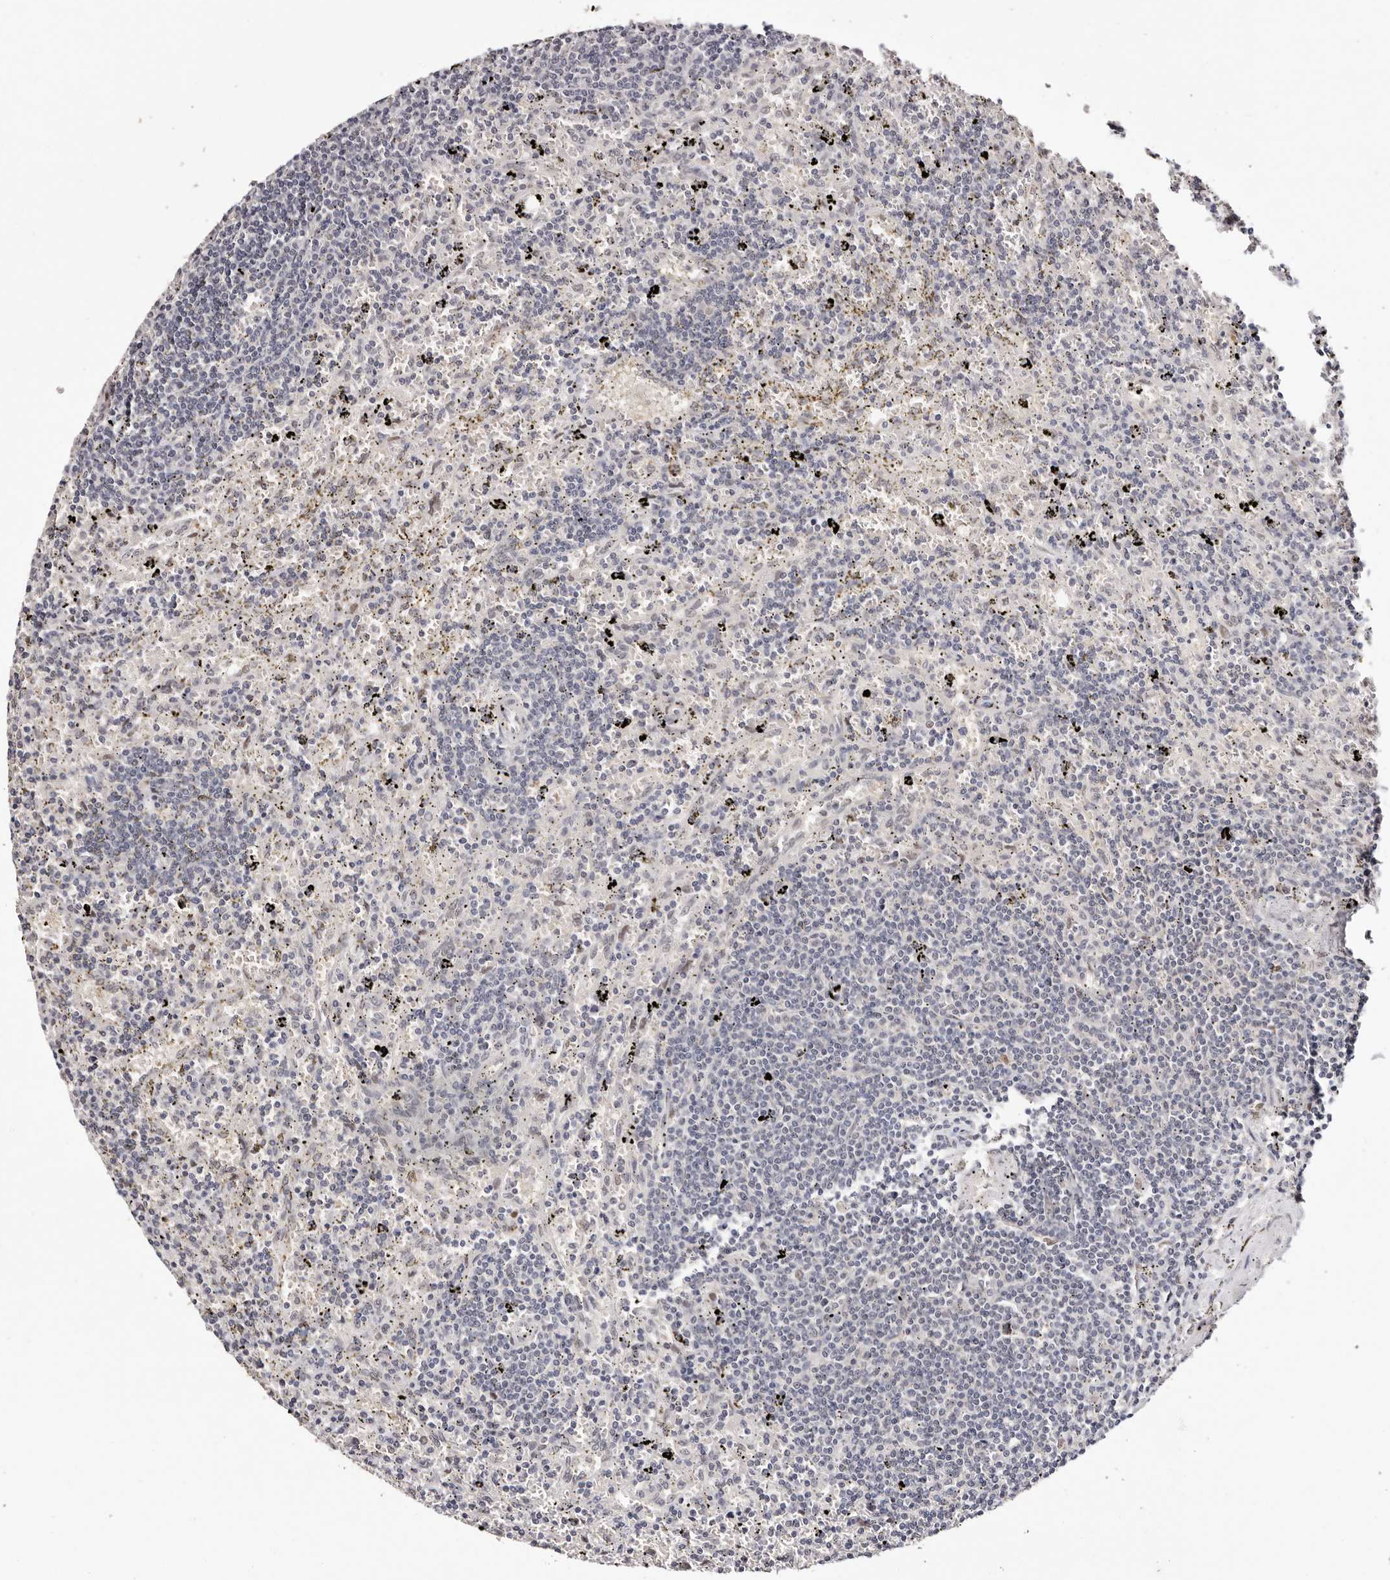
{"staining": {"intensity": "negative", "quantity": "none", "location": "none"}, "tissue": "lymphoma", "cell_type": "Tumor cells", "image_type": "cancer", "snomed": [{"axis": "morphology", "description": "Malignant lymphoma, non-Hodgkin's type, Low grade"}, {"axis": "topography", "description": "Spleen"}], "caption": "High power microscopy photomicrograph of an immunohistochemistry histopathology image of lymphoma, revealing no significant staining in tumor cells.", "gene": "TYW3", "patient": {"sex": "male", "age": 76}}